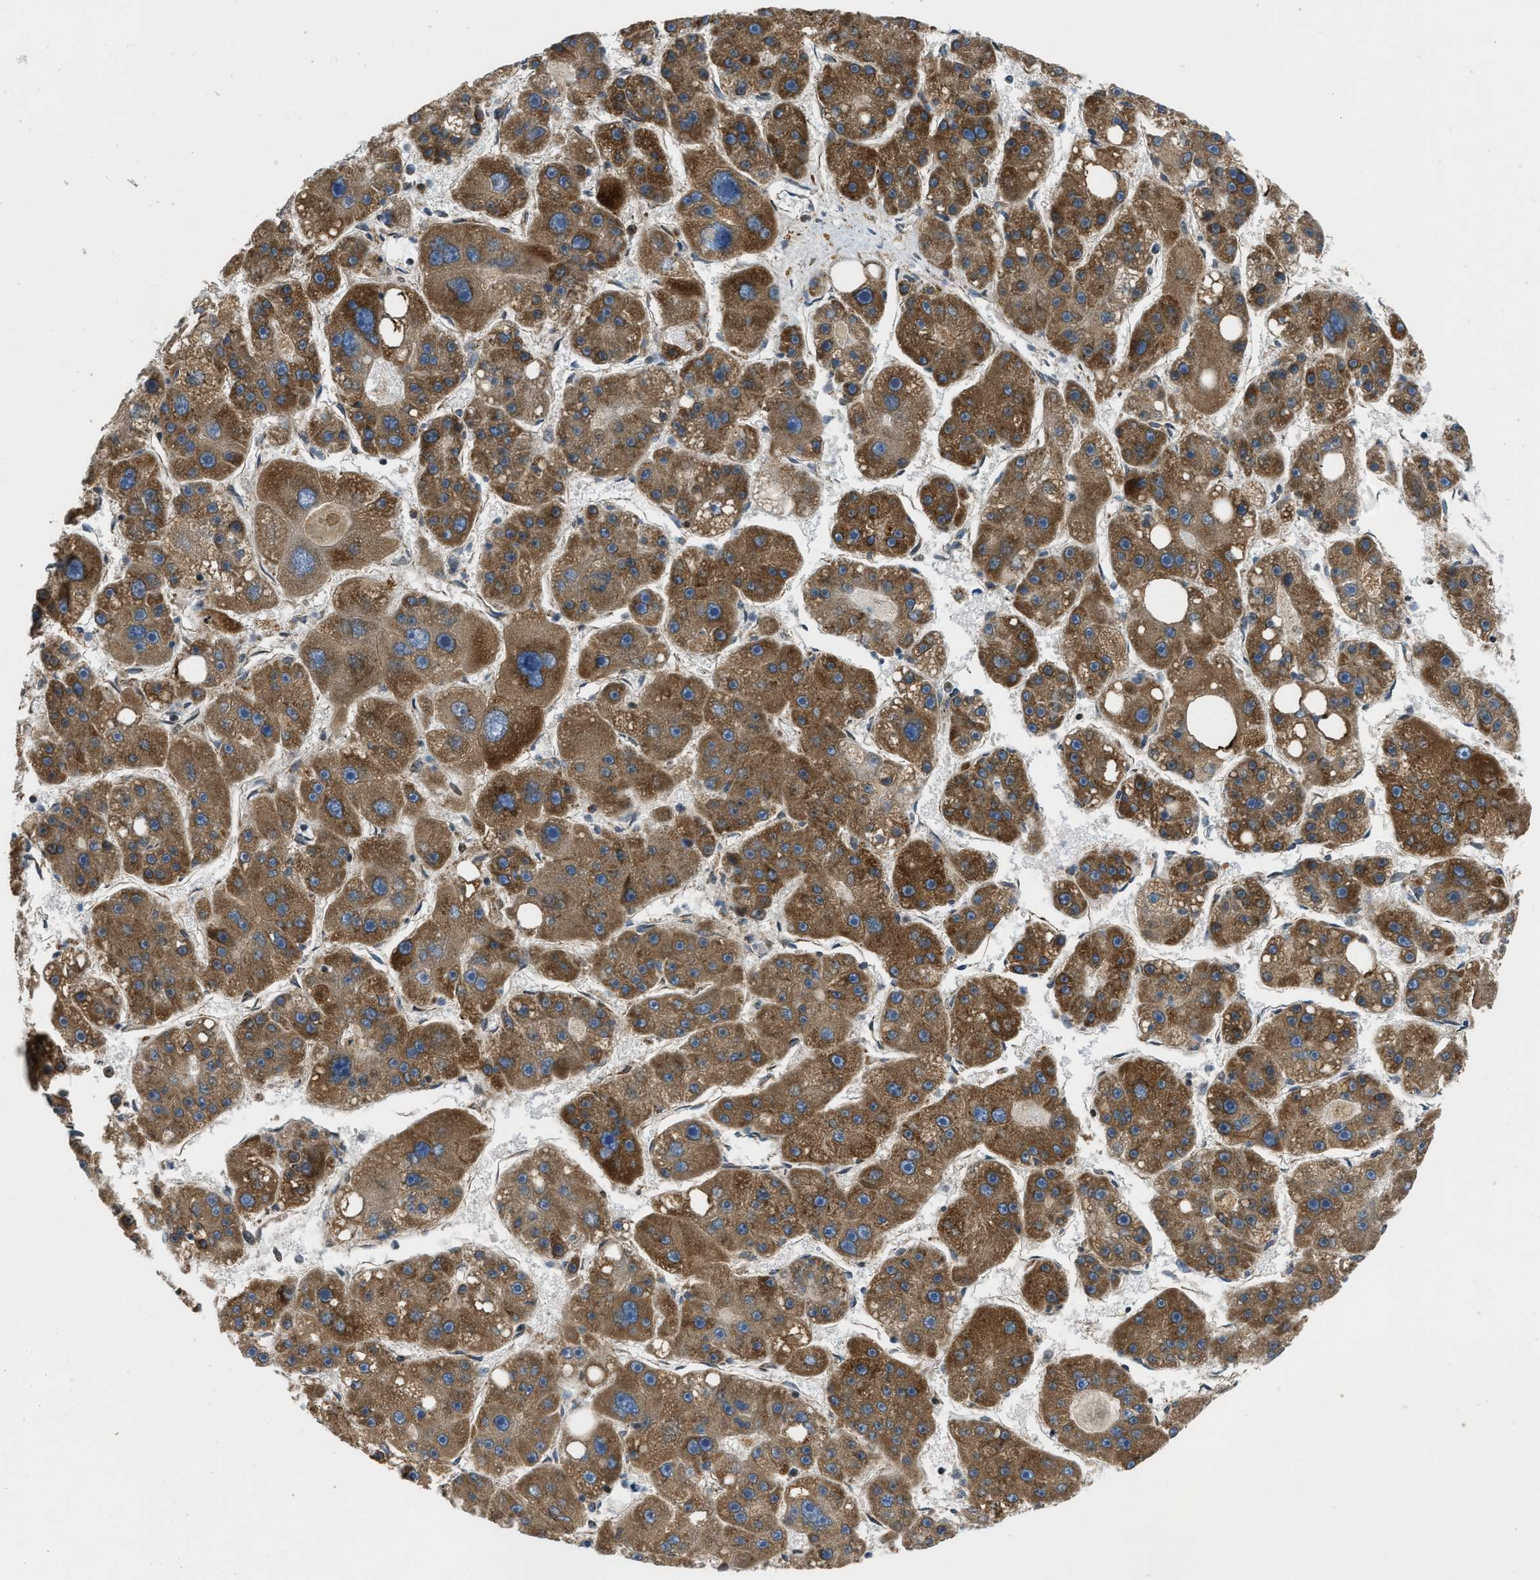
{"staining": {"intensity": "moderate", "quantity": ">75%", "location": "cytoplasmic/membranous"}, "tissue": "liver cancer", "cell_type": "Tumor cells", "image_type": "cancer", "snomed": [{"axis": "morphology", "description": "Carcinoma, Hepatocellular, NOS"}, {"axis": "topography", "description": "Liver"}], "caption": "The image exhibits staining of liver hepatocellular carcinoma, revealing moderate cytoplasmic/membranous protein positivity (brown color) within tumor cells.", "gene": "ACADVL", "patient": {"sex": "female", "age": 61}}